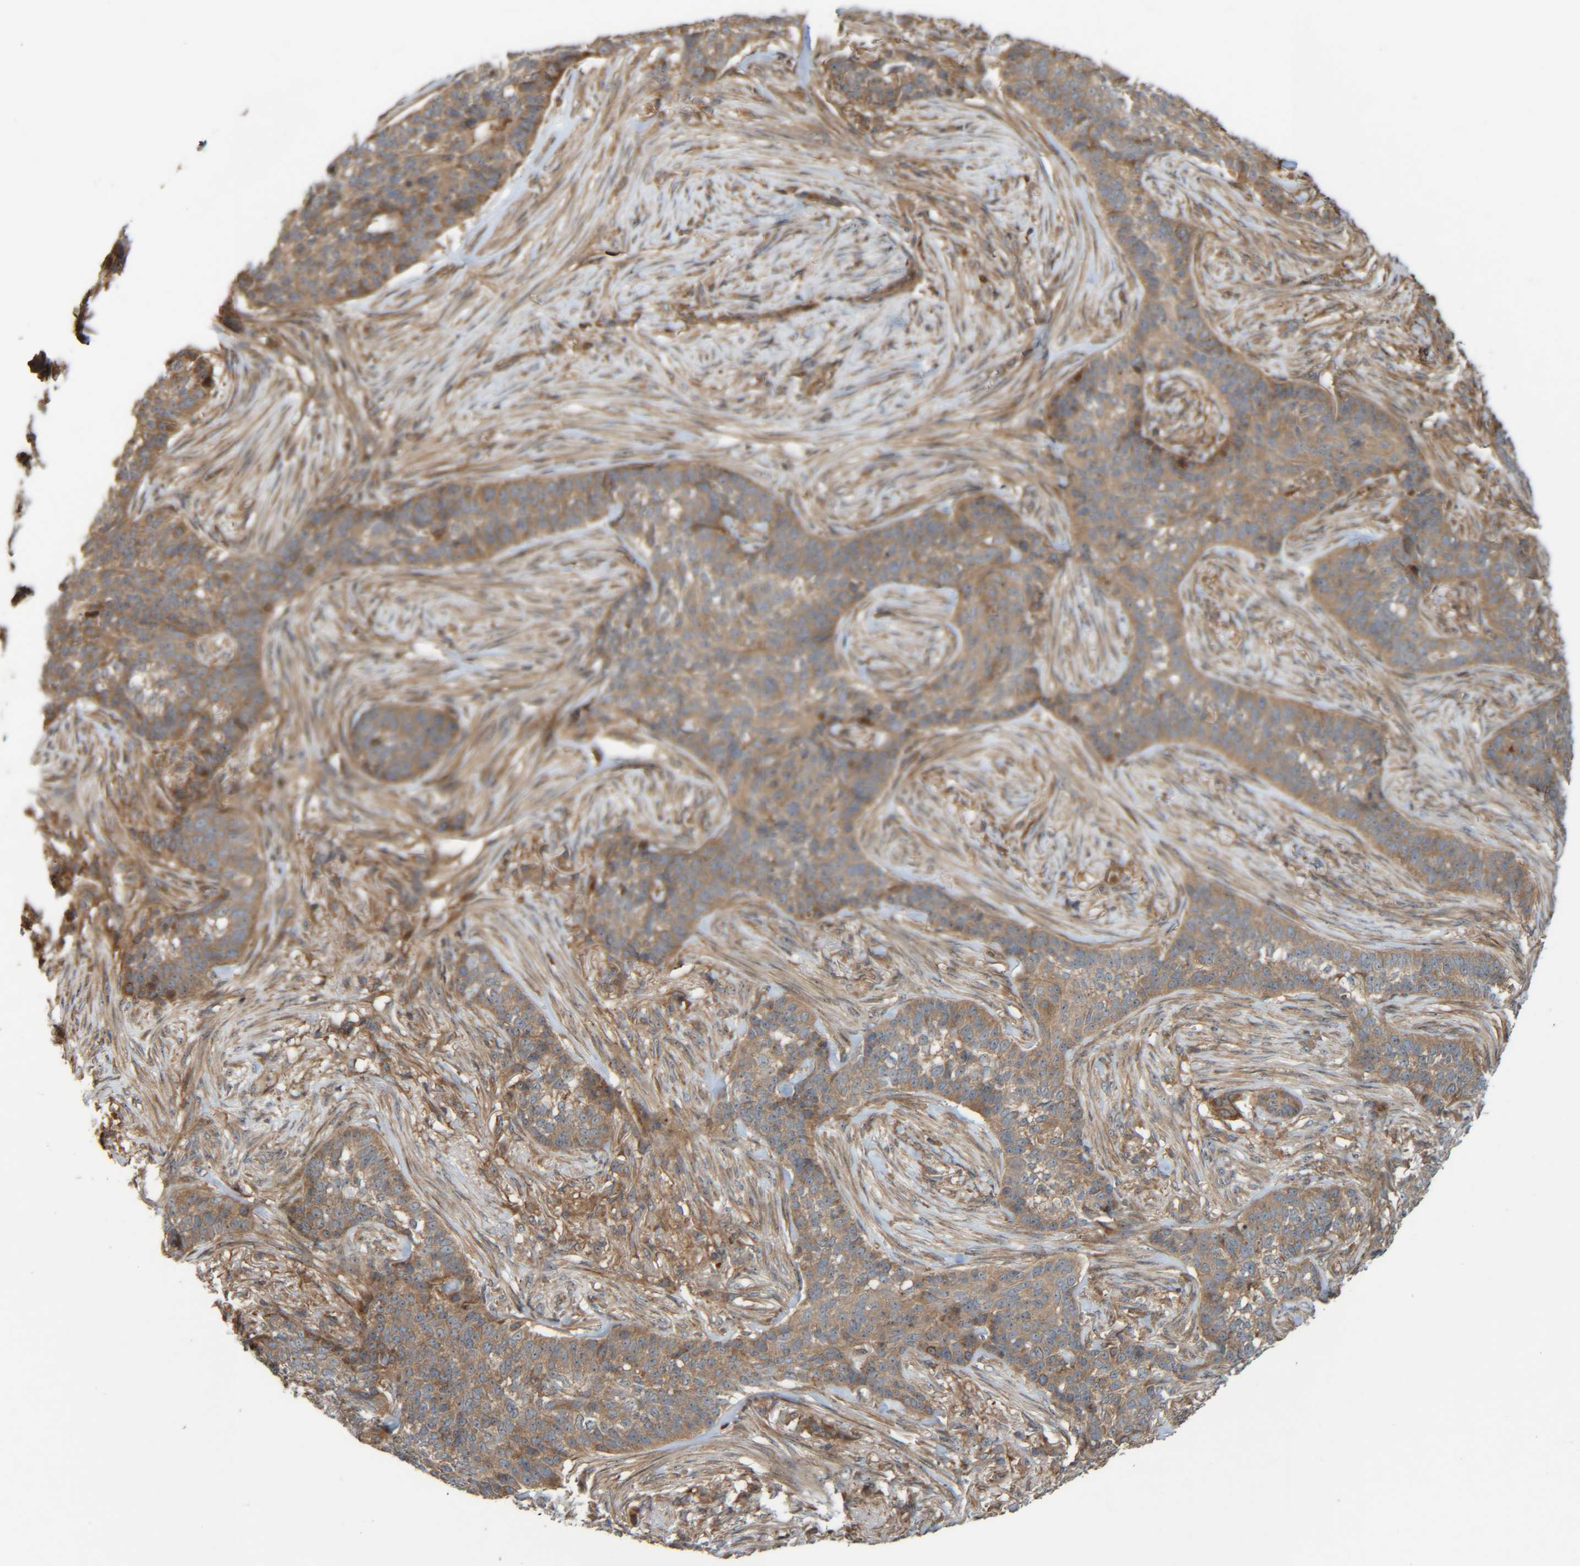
{"staining": {"intensity": "moderate", "quantity": ">75%", "location": "cytoplasmic/membranous"}, "tissue": "skin cancer", "cell_type": "Tumor cells", "image_type": "cancer", "snomed": [{"axis": "morphology", "description": "Basal cell carcinoma"}, {"axis": "topography", "description": "Skin"}], "caption": "DAB (3,3'-diaminobenzidine) immunohistochemical staining of skin cancer (basal cell carcinoma) reveals moderate cytoplasmic/membranous protein expression in approximately >75% of tumor cells.", "gene": "CCDC57", "patient": {"sex": "male", "age": 85}}